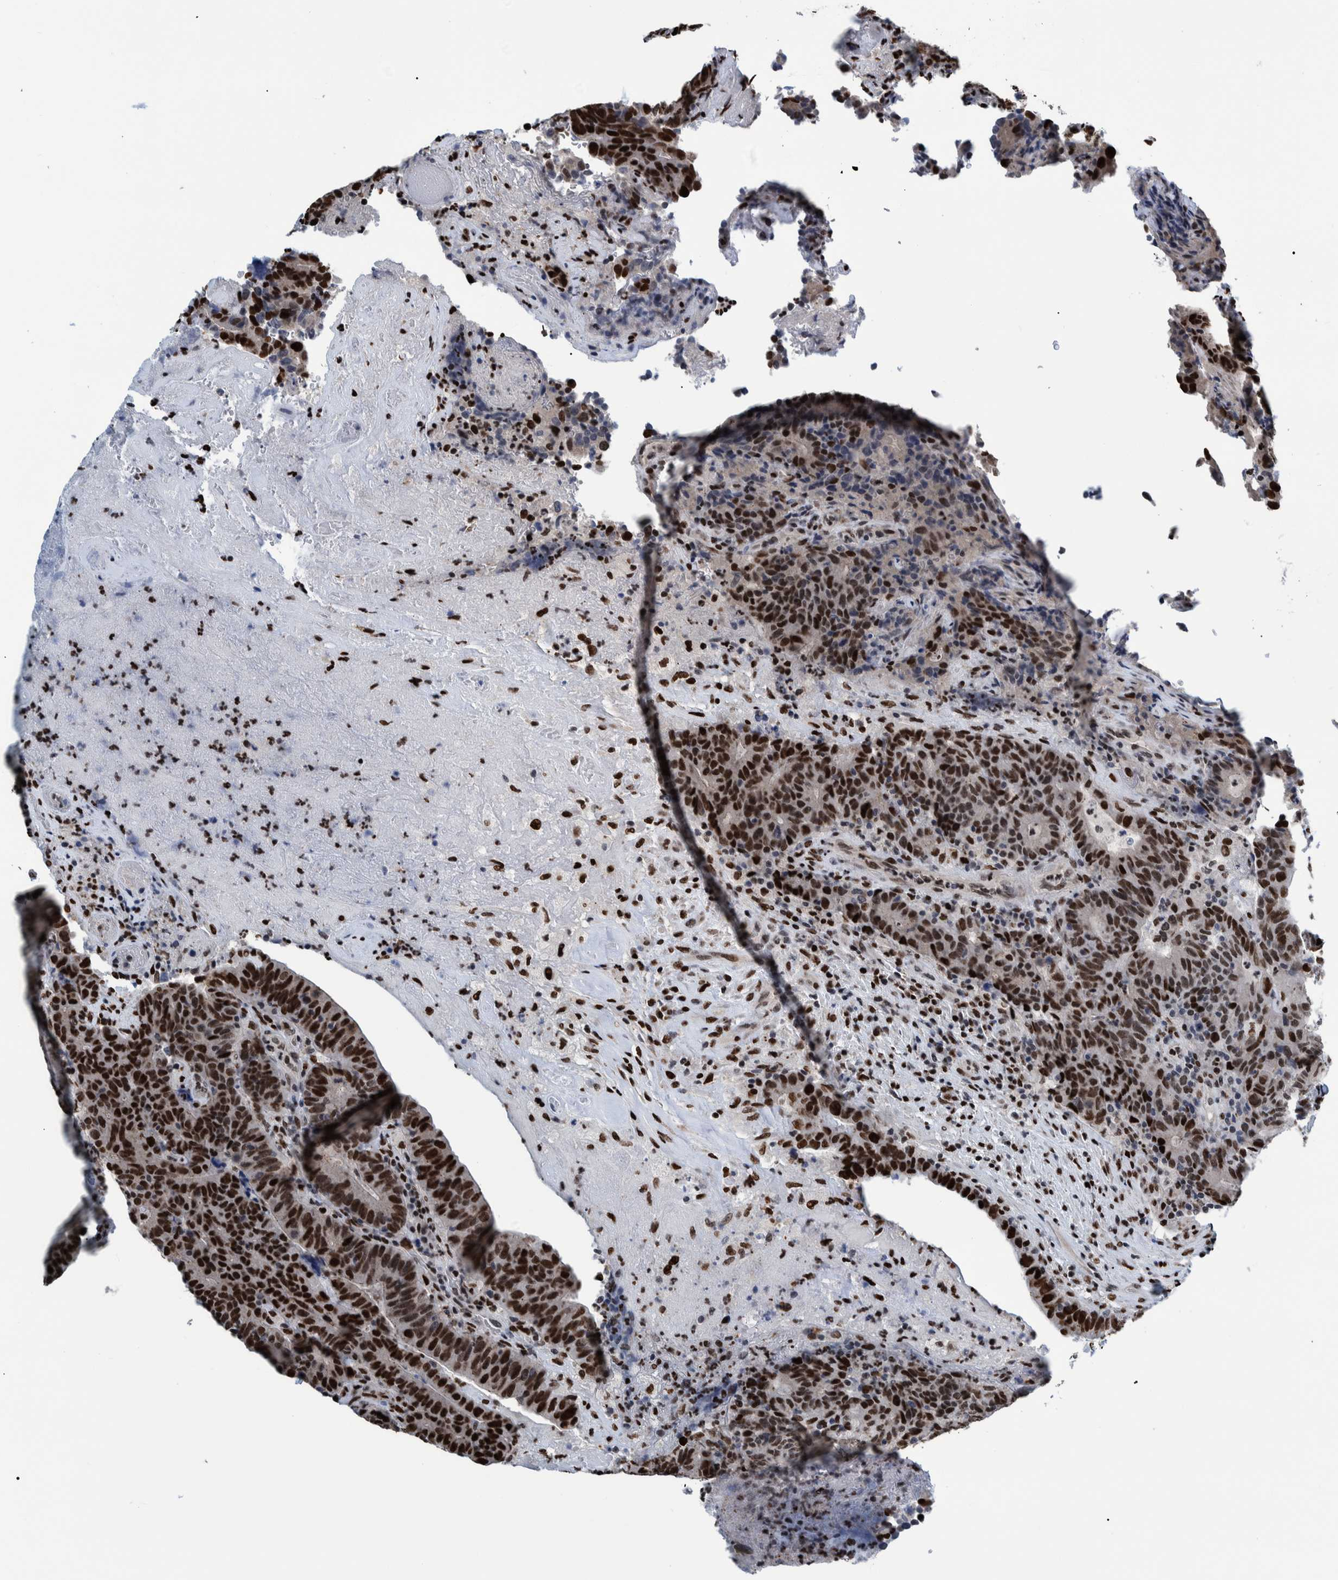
{"staining": {"intensity": "strong", "quantity": ">75%", "location": "nuclear"}, "tissue": "colorectal cancer", "cell_type": "Tumor cells", "image_type": "cancer", "snomed": [{"axis": "morphology", "description": "Normal tissue, NOS"}, {"axis": "morphology", "description": "Adenocarcinoma, NOS"}, {"axis": "topography", "description": "Colon"}], "caption": "Tumor cells display high levels of strong nuclear expression in about >75% of cells in human adenocarcinoma (colorectal). (Stains: DAB (3,3'-diaminobenzidine) in brown, nuclei in blue, Microscopy: brightfield microscopy at high magnification).", "gene": "HEATR9", "patient": {"sex": "female", "age": 75}}